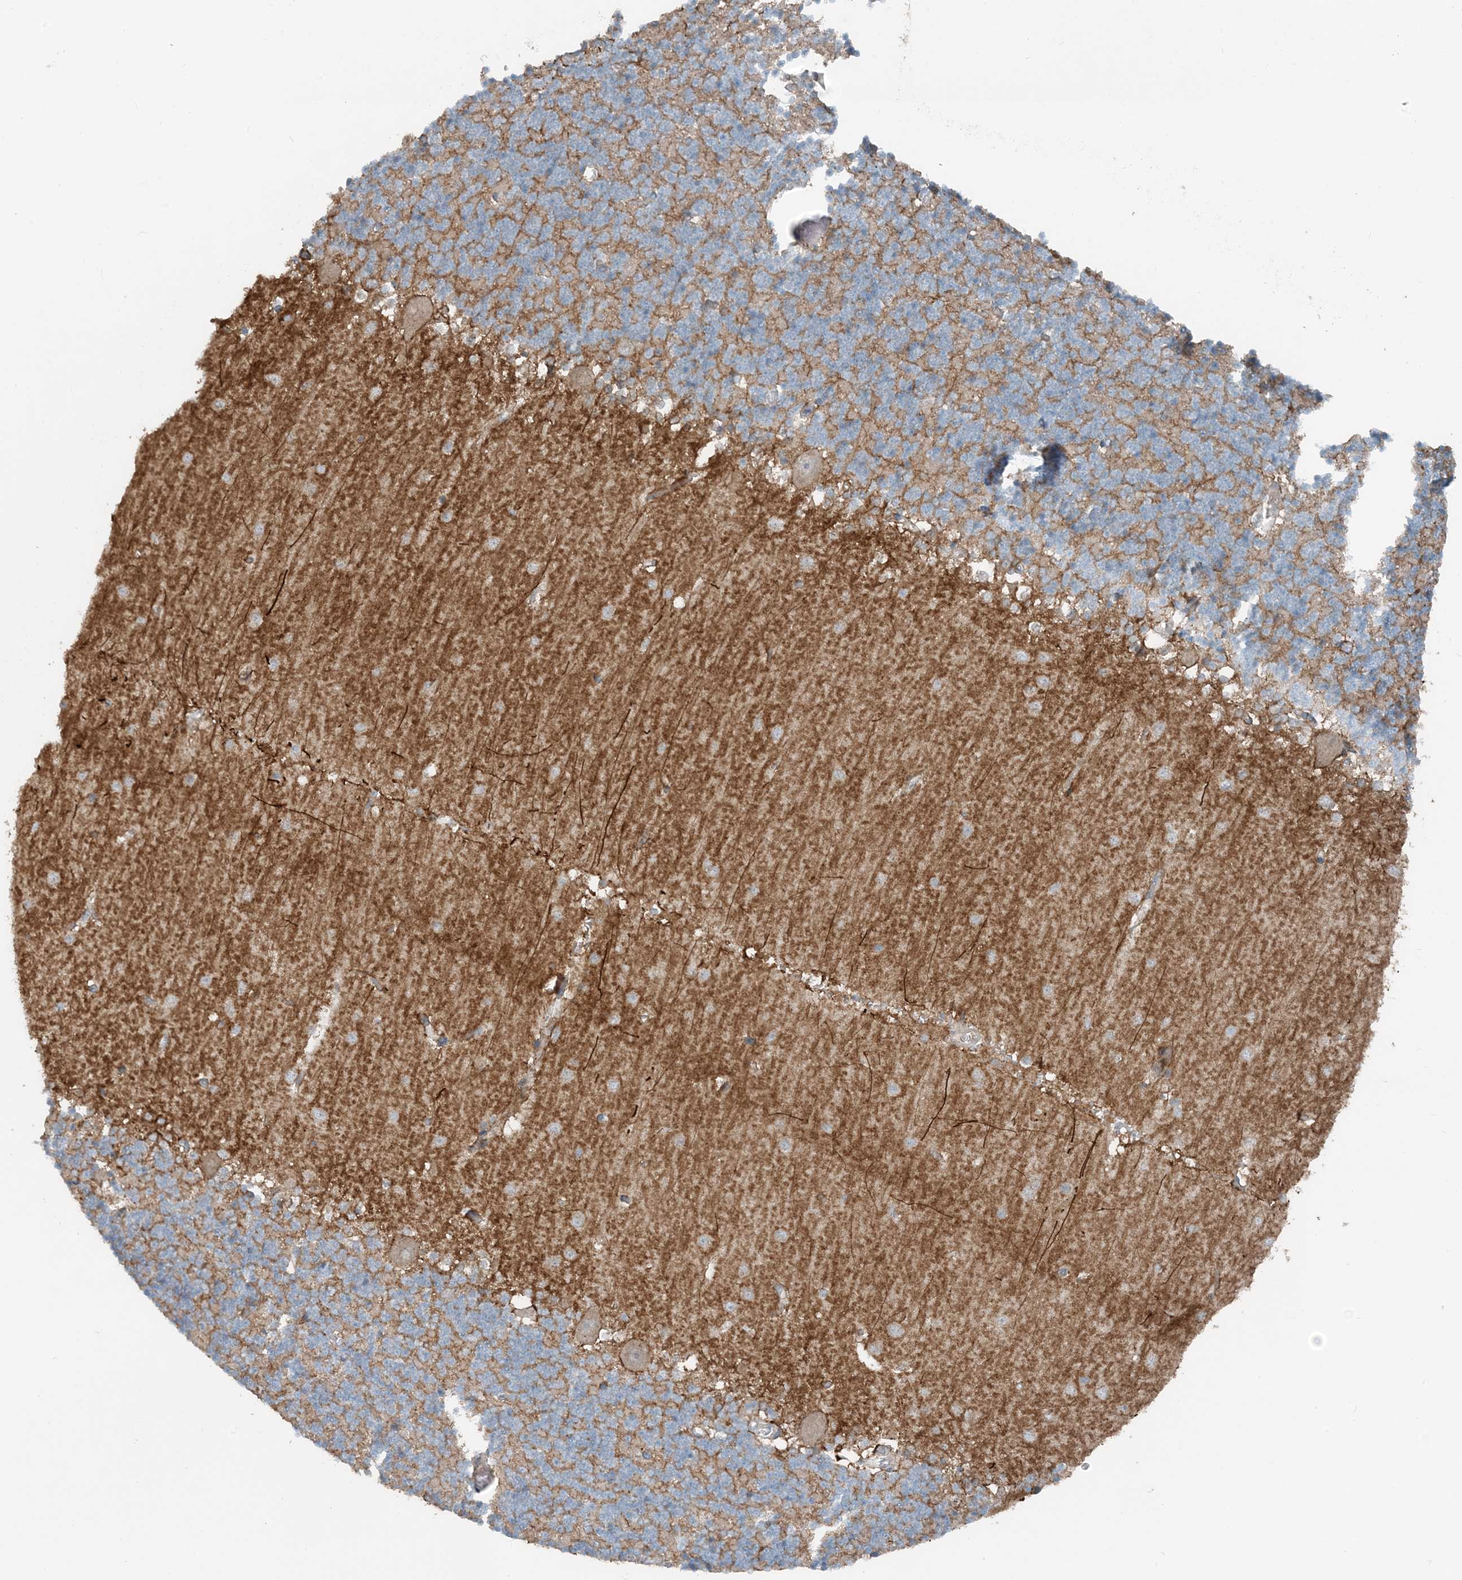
{"staining": {"intensity": "negative", "quantity": "none", "location": "none"}, "tissue": "cerebellum", "cell_type": "Cells in granular layer", "image_type": "normal", "snomed": [{"axis": "morphology", "description": "Normal tissue, NOS"}, {"axis": "topography", "description": "Cerebellum"}], "caption": "Immunohistochemical staining of benign cerebellum reveals no significant positivity in cells in granular layer.", "gene": "MITD1", "patient": {"sex": "male", "age": 37}}